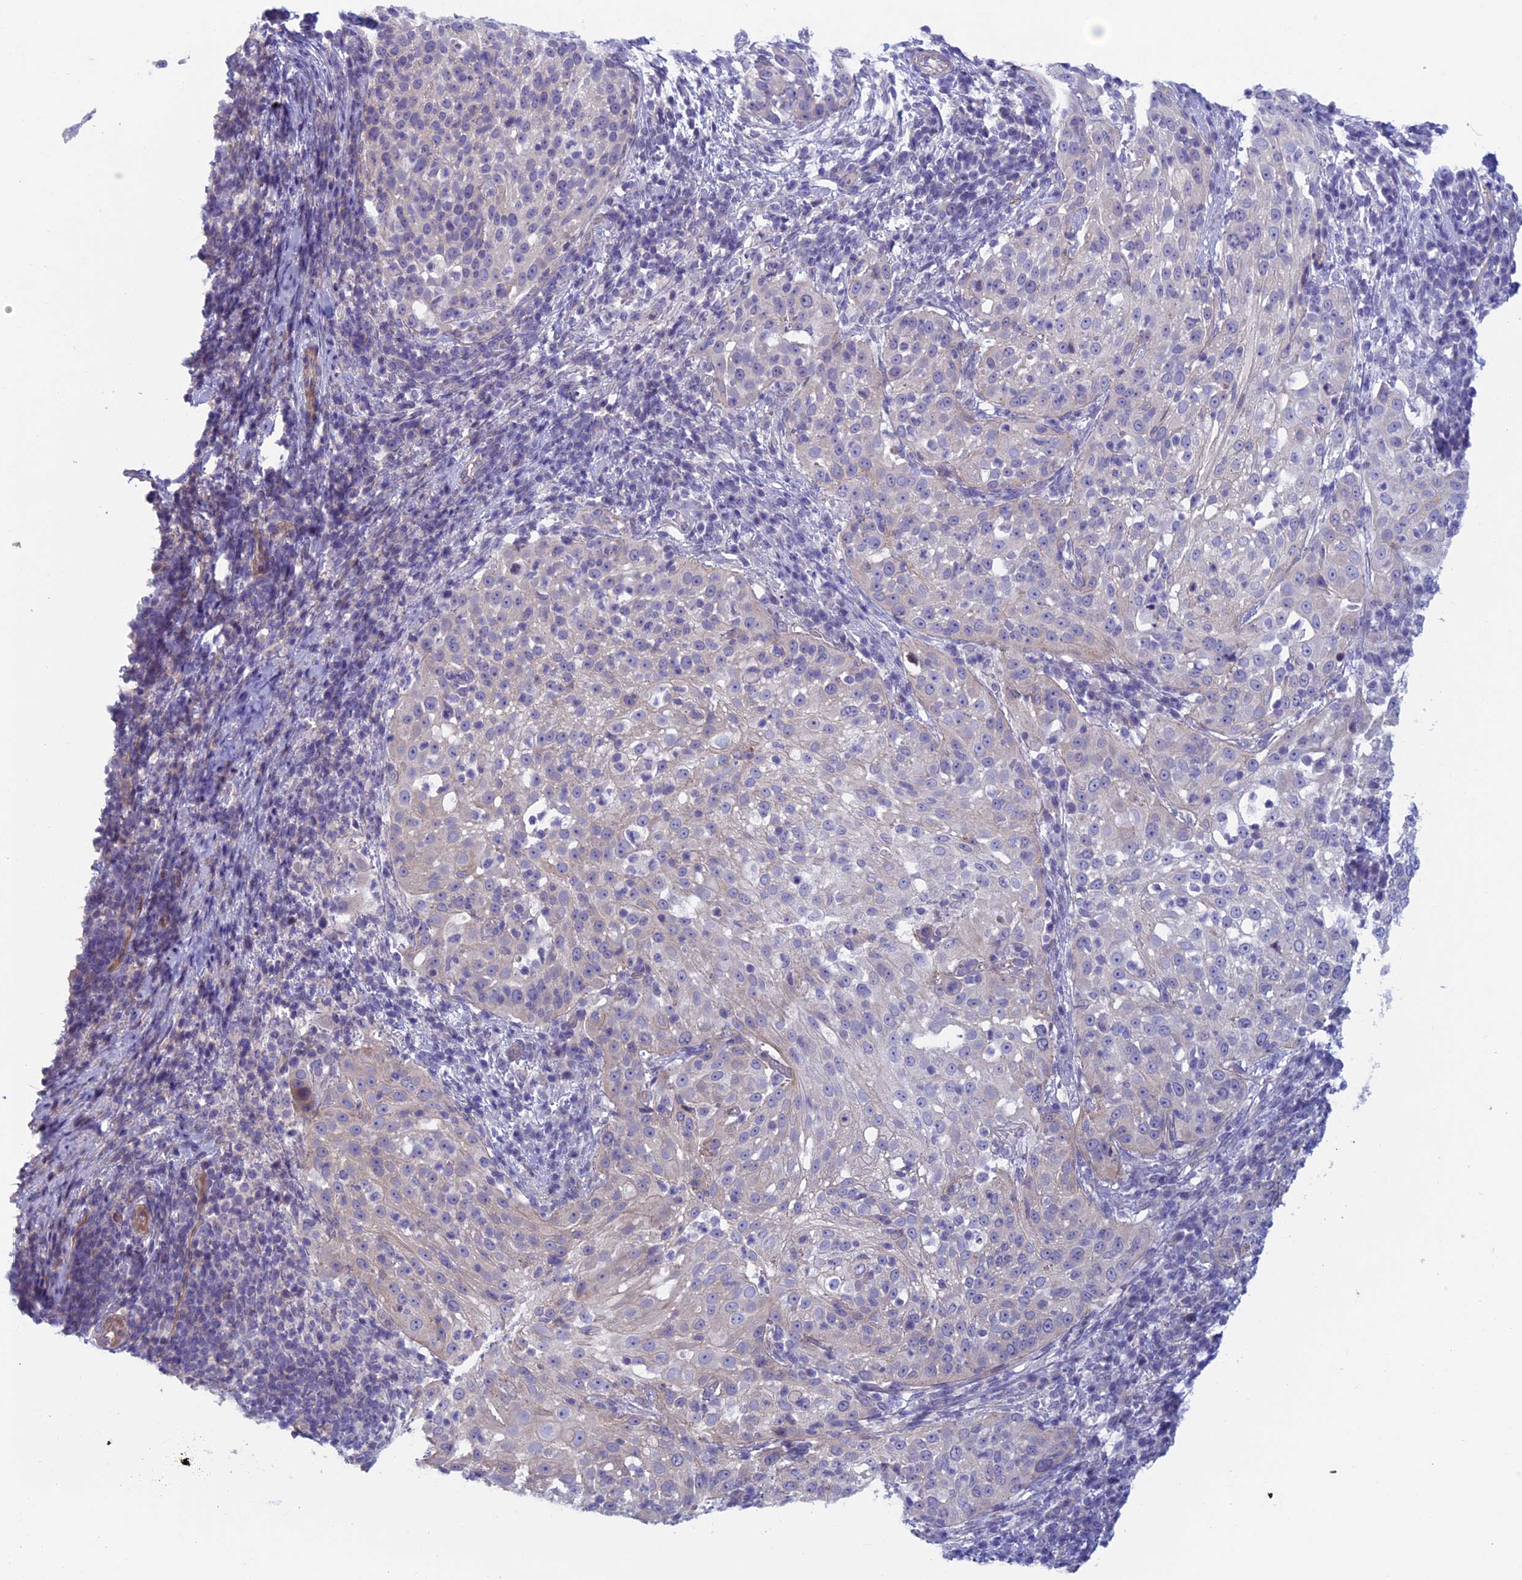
{"staining": {"intensity": "negative", "quantity": "none", "location": "none"}, "tissue": "cervical cancer", "cell_type": "Tumor cells", "image_type": "cancer", "snomed": [{"axis": "morphology", "description": "Squamous cell carcinoma, NOS"}, {"axis": "topography", "description": "Cervix"}], "caption": "Squamous cell carcinoma (cervical) stained for a protein using immunohistochemistry (IHC) reveals no positivity tumor cells.", "gene": "CNOT6L", "patient": {"sex": "female", "age": 57}}